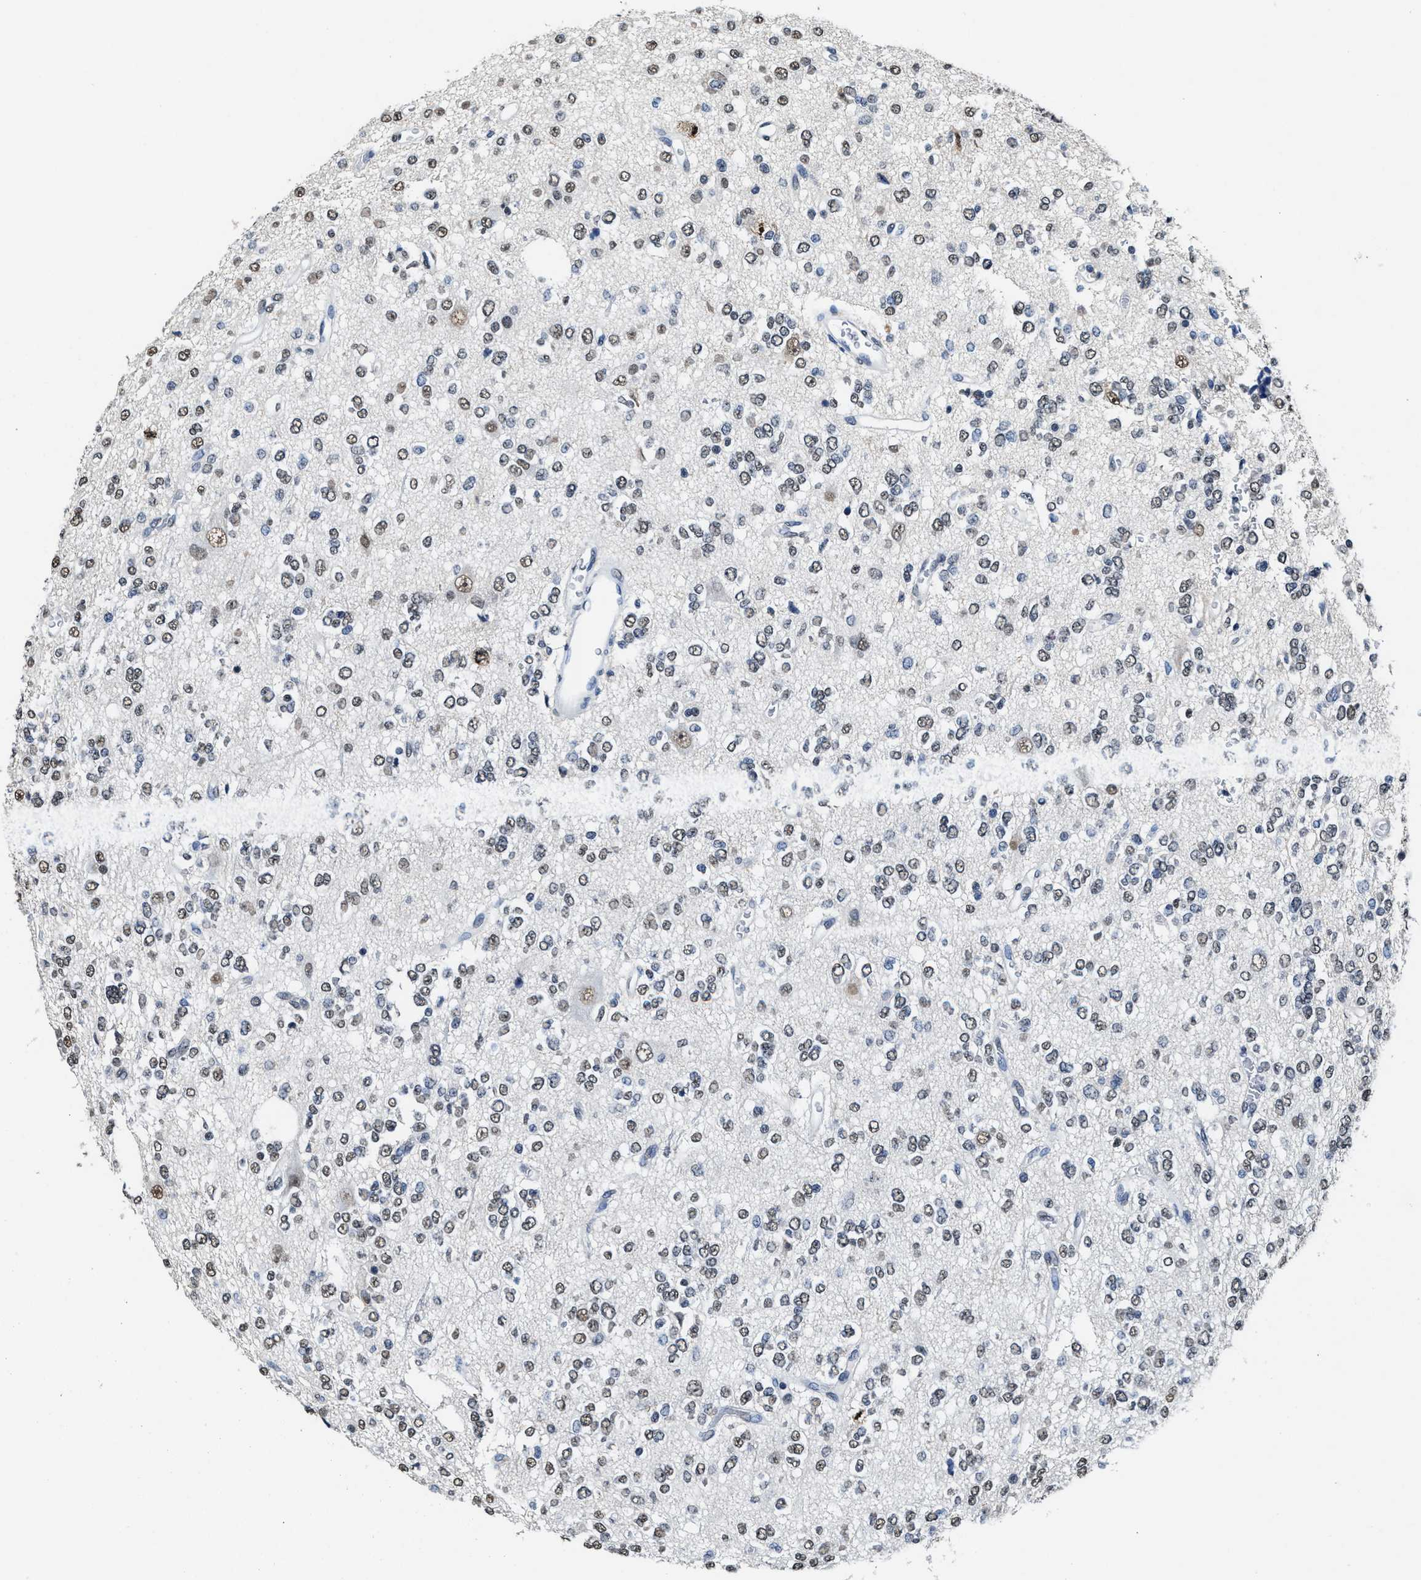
{"staining": {"intensity": "weak", "quantity": "25%-75%", "location": "nuclear"}, "tissue": "glioma", "cell_type": "Tumor cells", "image_type": "cancer", "snomed": [{"axis": "morphology", "description": "Glioma, malignant, Low grade"}, {"axis": "topography", "description": "Brain"}], "caption": "IHC (DAB) staining of malignant glioma (low-grade) exhibits weak nuclear protein positivity in about 25%-75% of tumor cells.", "gene": "SUPT16H", "patient": {"sex": "male", "age": 38}}